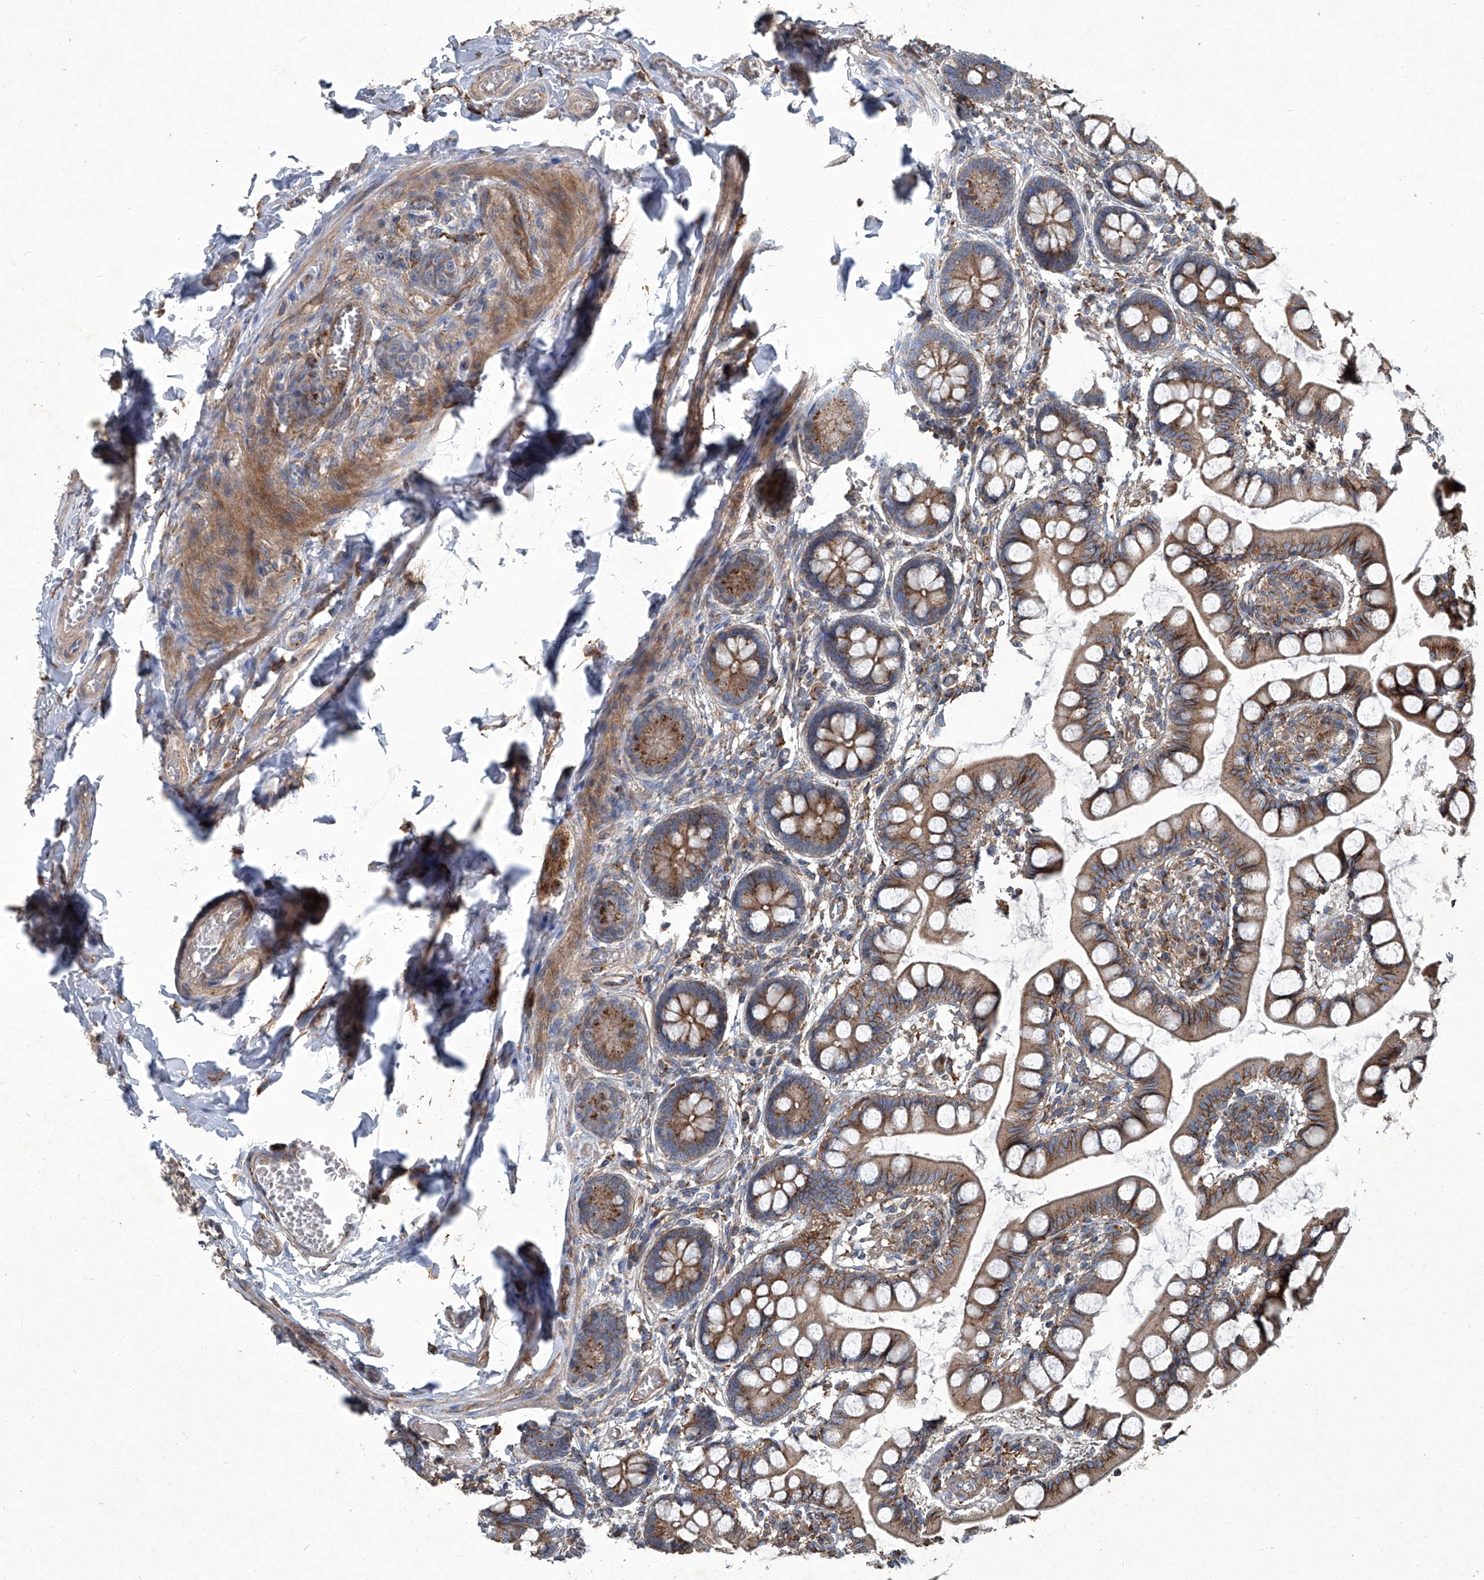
{"staining": {"intensity": "moderate", "quantity": ">75%", "location": "cytoplasmic/membranous"}, "tissue": "small intestine", "cell_type": "Glandular cells", "image_type": "normal", "snomed": [{"axis": "morphology", "description": "Normal tissue, NOS"}, {"axis": "topography", "description": "Small intestine"}], "caption": "Immunohistochemistry (DAB) staining of unremarkable small intestine displays moderate cytoplasmic/membranous protein expression in about >75% of glandular cells. The staining is performed using DAB brown chromogen to label protein expression. The nuclei are counter-stained blue using hematoxylin.", "gene": "PIGH", "patient": {"sex": "male", "age": 52}}